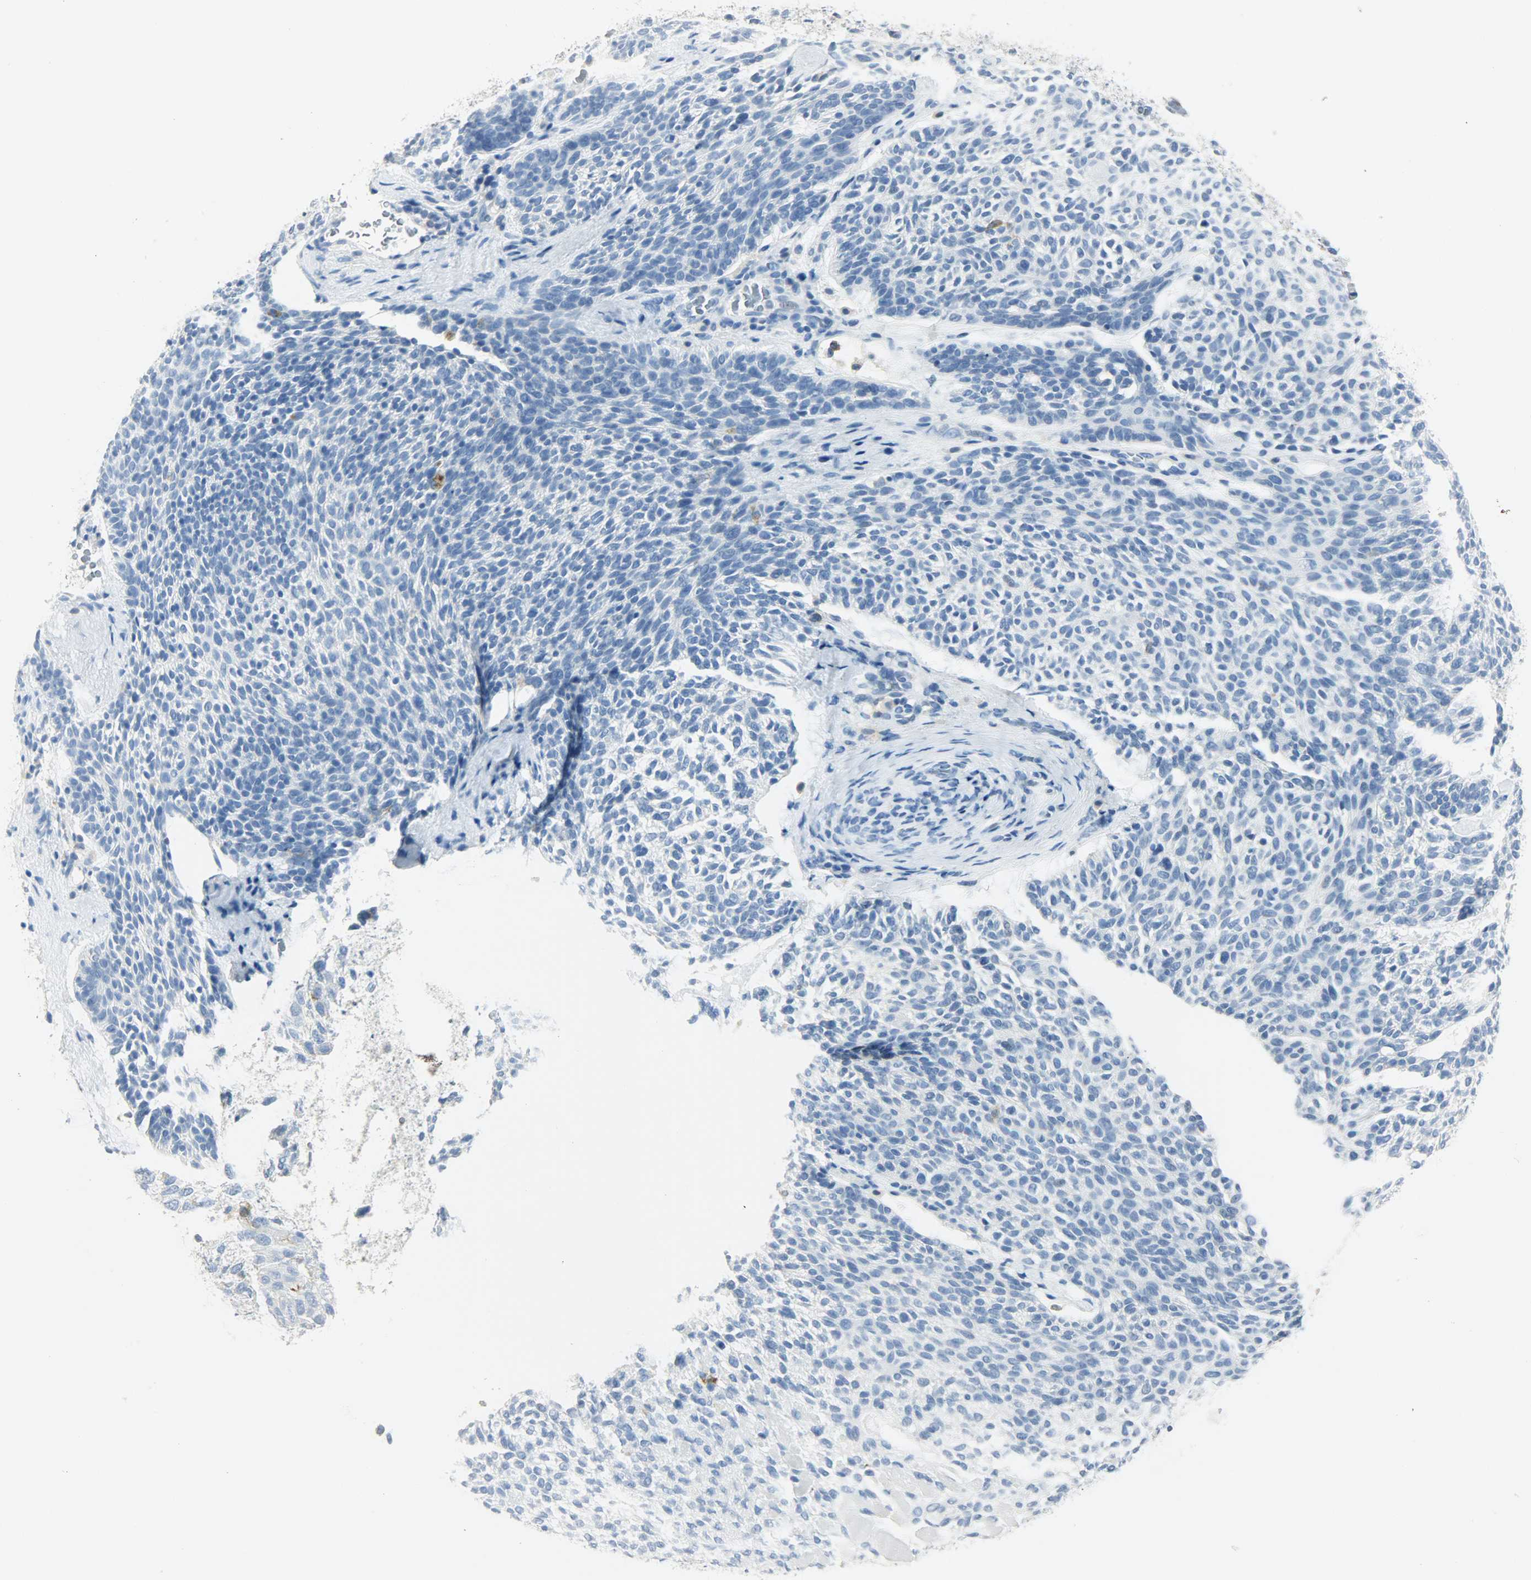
{"staining": {"intensity": "negative", "quantity": "none", "location": "none"}, "tissue": "skin cancer", "cell_type": "Tumor cells", "image_type": "cancer", "snomed": [{"axis": "morphology", "description": "Normal tissue, NOS"}, {"axis": "morphology", "description": "Basal cell carcinoma"}, {"axis": "topography", "description": "Skin"}], "caption": "A high-resolution image shows IHC staining of skin cancer (basal cell carcinoma), which demonstrates no significant expression in tumor cells.", "gene": "PTPN6", "patient": {"sex": "female", "age": 70}}